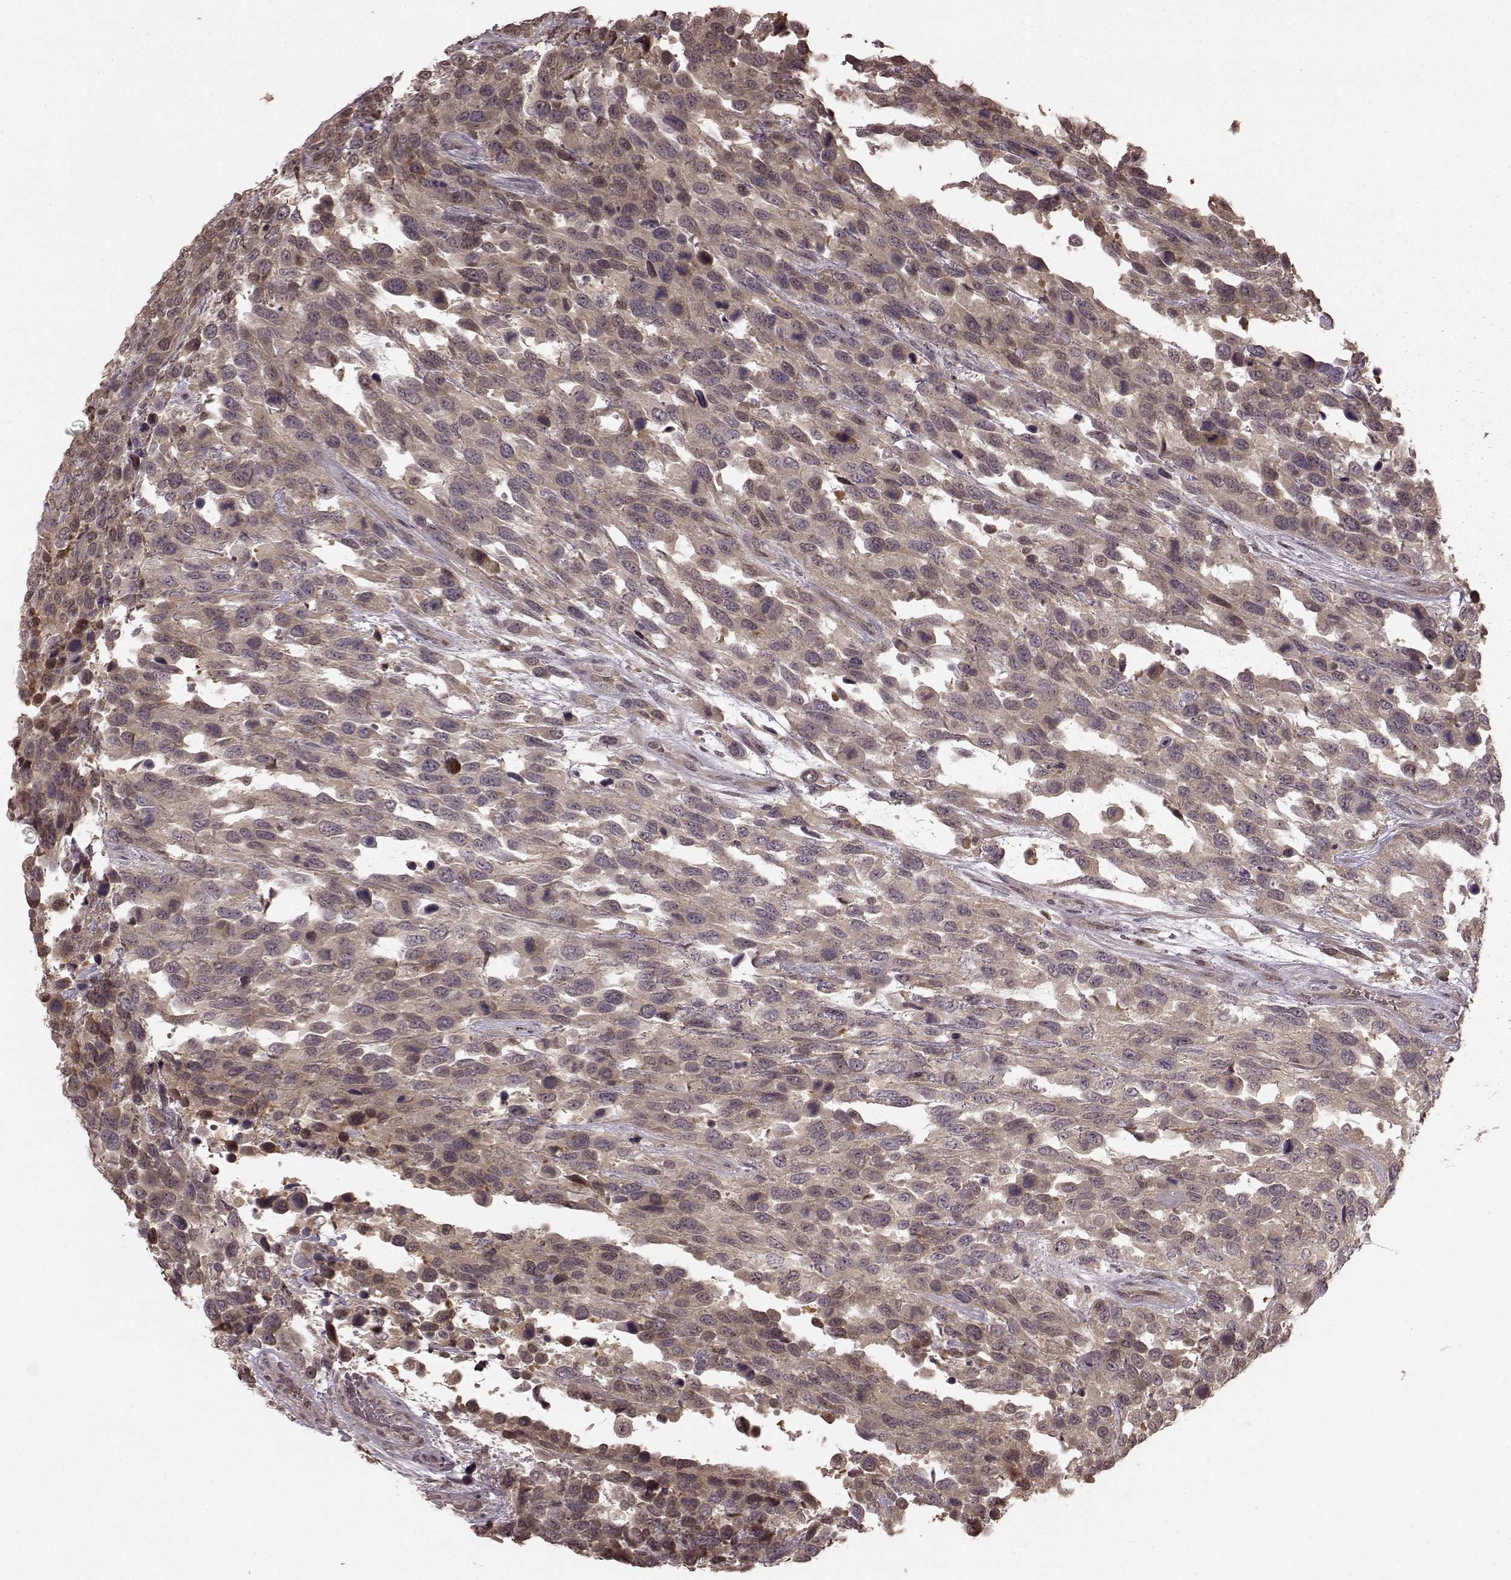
{"staining": {"intensity": "weak", "quantity": ">75%", "location": "cytoplasmic/membranous"}, "tissue": "urothelial cancer", "cell_type": "Tumor cells", "image_type": "cancer", "snomed": [{"axis": "morphology", "description": "Urothelial carcinoma, High grade"}, {"axis": "topography", "description": "Urinary bladder"}], "caption": "This is a micrograph of immunohistochemistry staining of urothelial cancer, which shows weak staining in the cytoplasmic/membranous of tumor cells.", "gene": "GSS", "patient": {"sex": "female", "age": 70}}